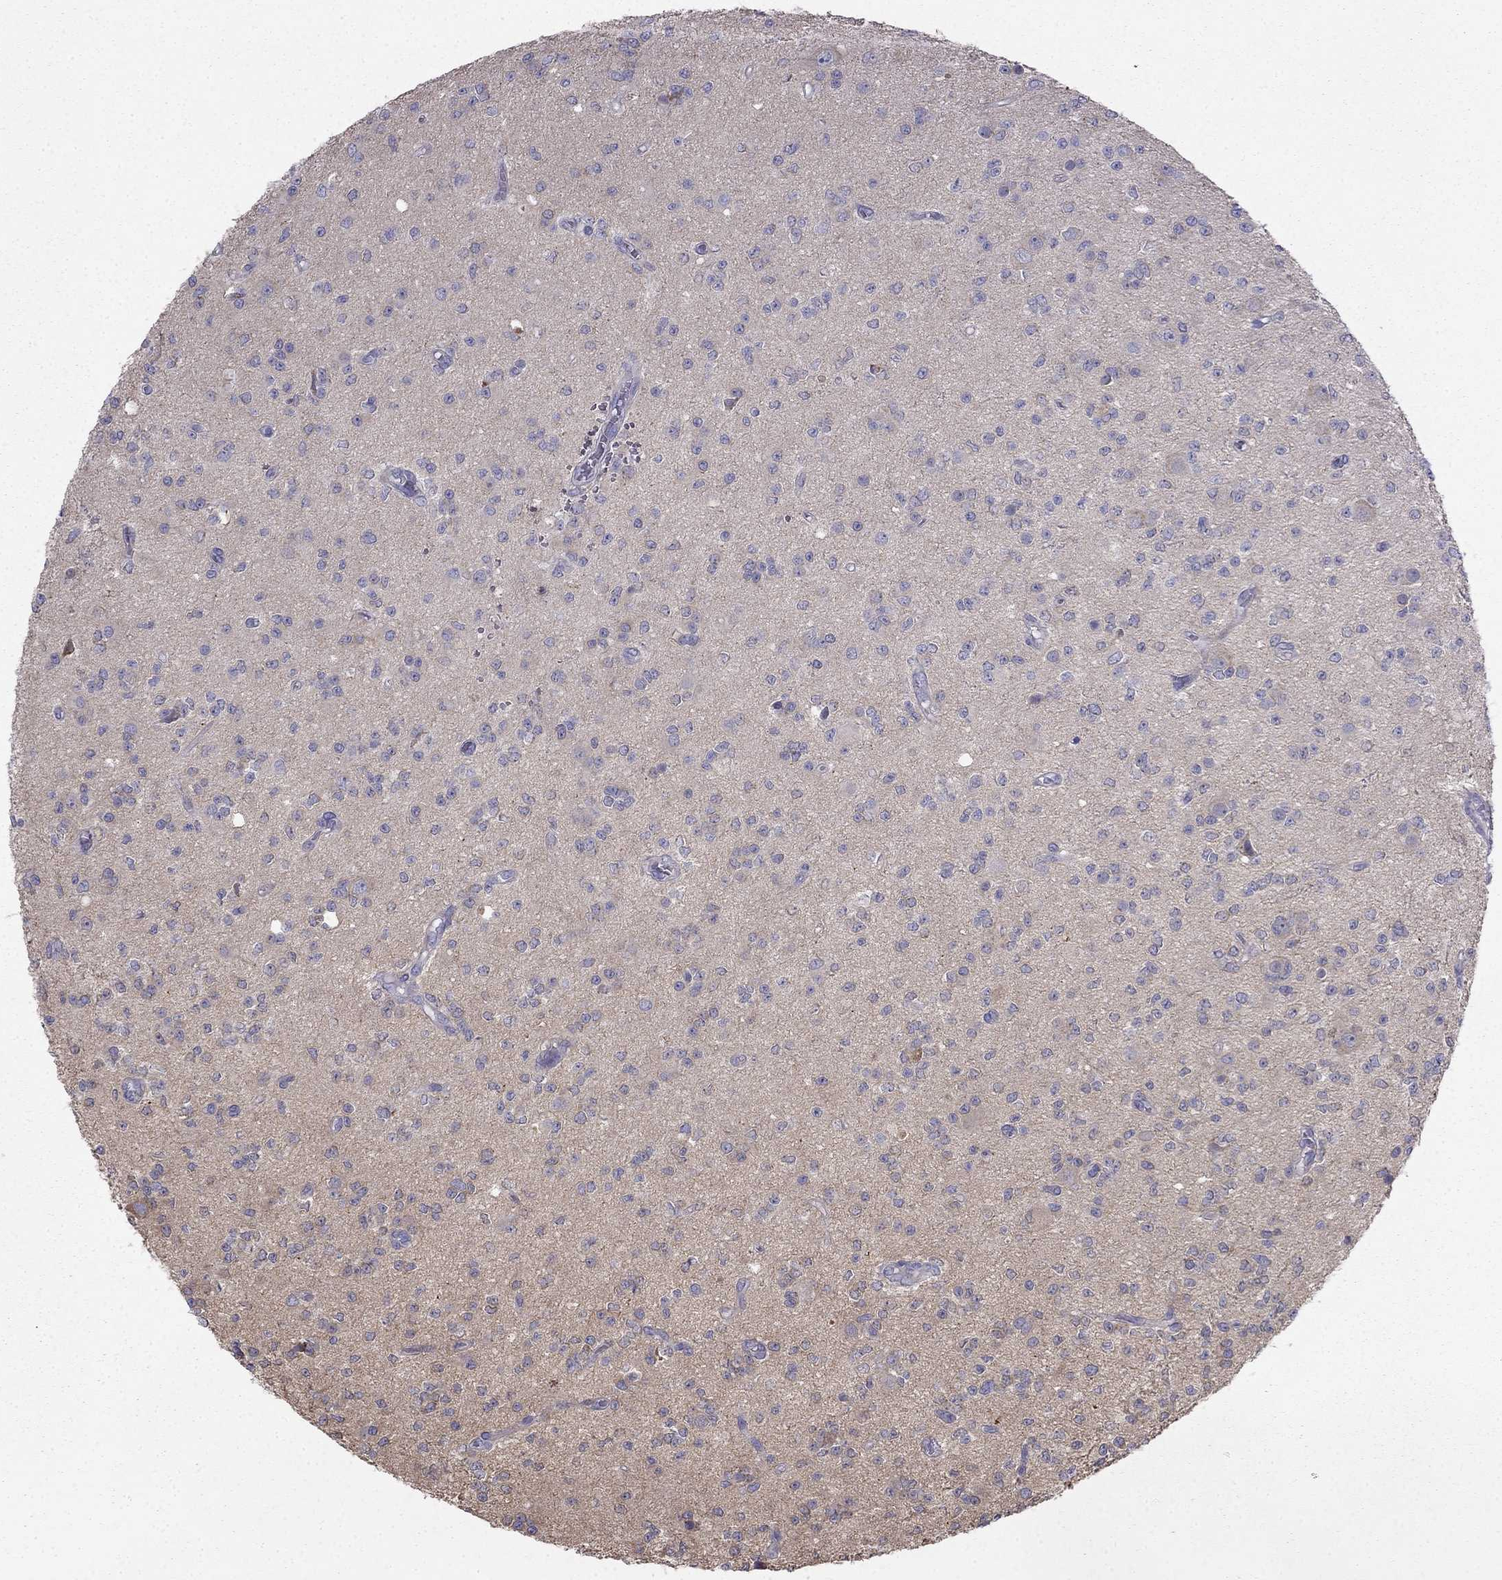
{"staining": {"intensity": "negative", "quantity": "none", "location": "none"}, "tissue": "glioma", "cell_type": "Tumor cells", "image_type": "cancer", "snomed": [{"axis": "morphology", "description": "Glioma, malignant, Low grade"}, {"axis": "topography", "description": "Brain"}], "caption": "IHC photomicrograph of human glioma stained for a protein (brown), which reveals no positivity in tumor cells.", "gene": "LONRF2", "patient": {"sex": "female", "age": 45}}